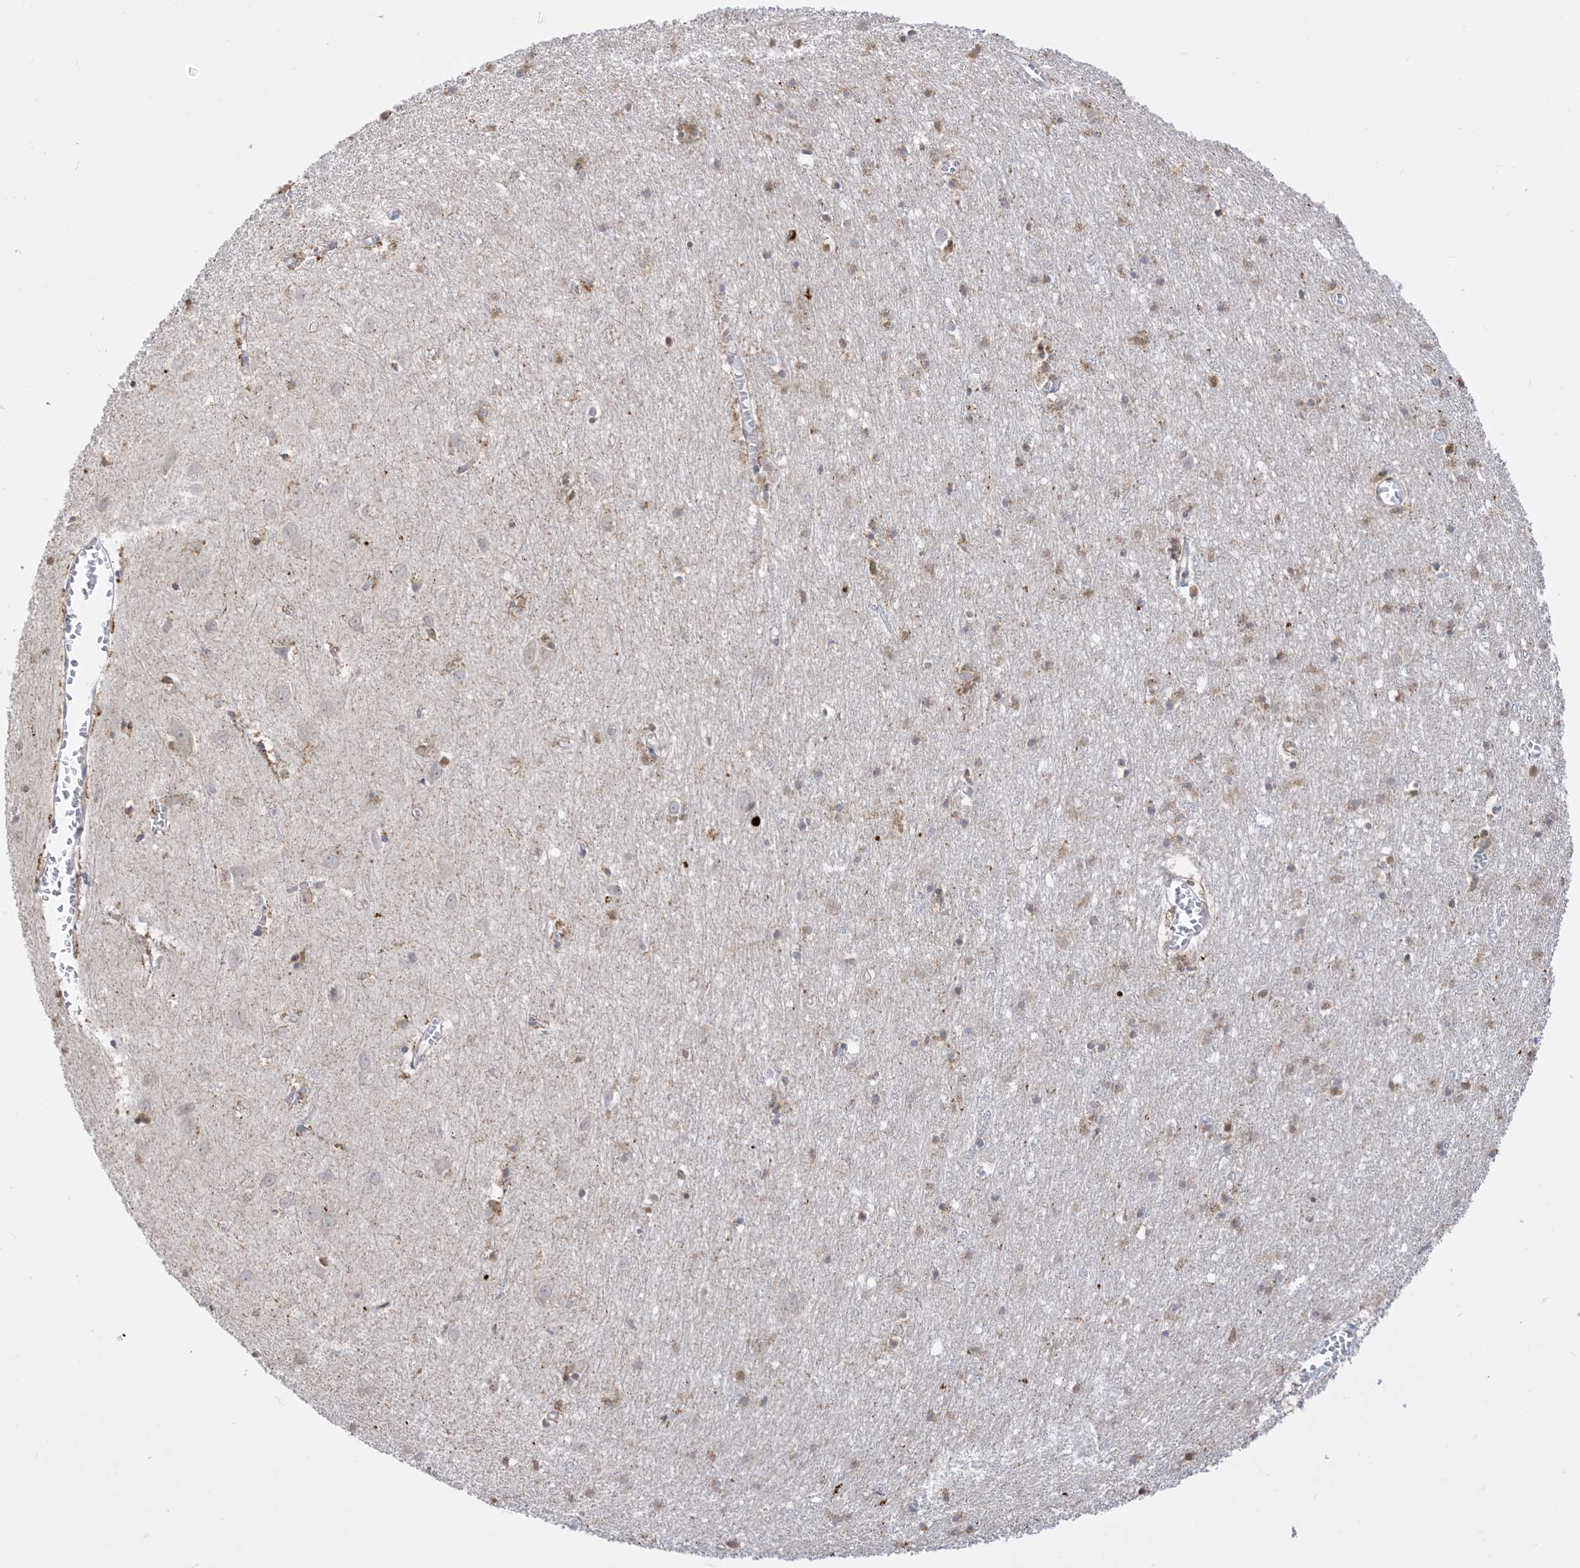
{"staining": {"intensity": "negative", "quantity": "none", "location": "none"}, "tissue": "cerebral cortex", "cell_type": "Endothelial cells", "image_type": "normal", "snomed": [{"axis": "morphology", "description": "Normal tissue, NOS"}, {"axis": "topography", "description": "Cerebral cortex"}], "caption": "High power microscopy photomicrograph of an immunohistochemistry image of normal cerebral cortex, revealing no significant staining in endothelial cells.", "gene": "KANSL3", "patient": {"sex": "female", "age": 64}}